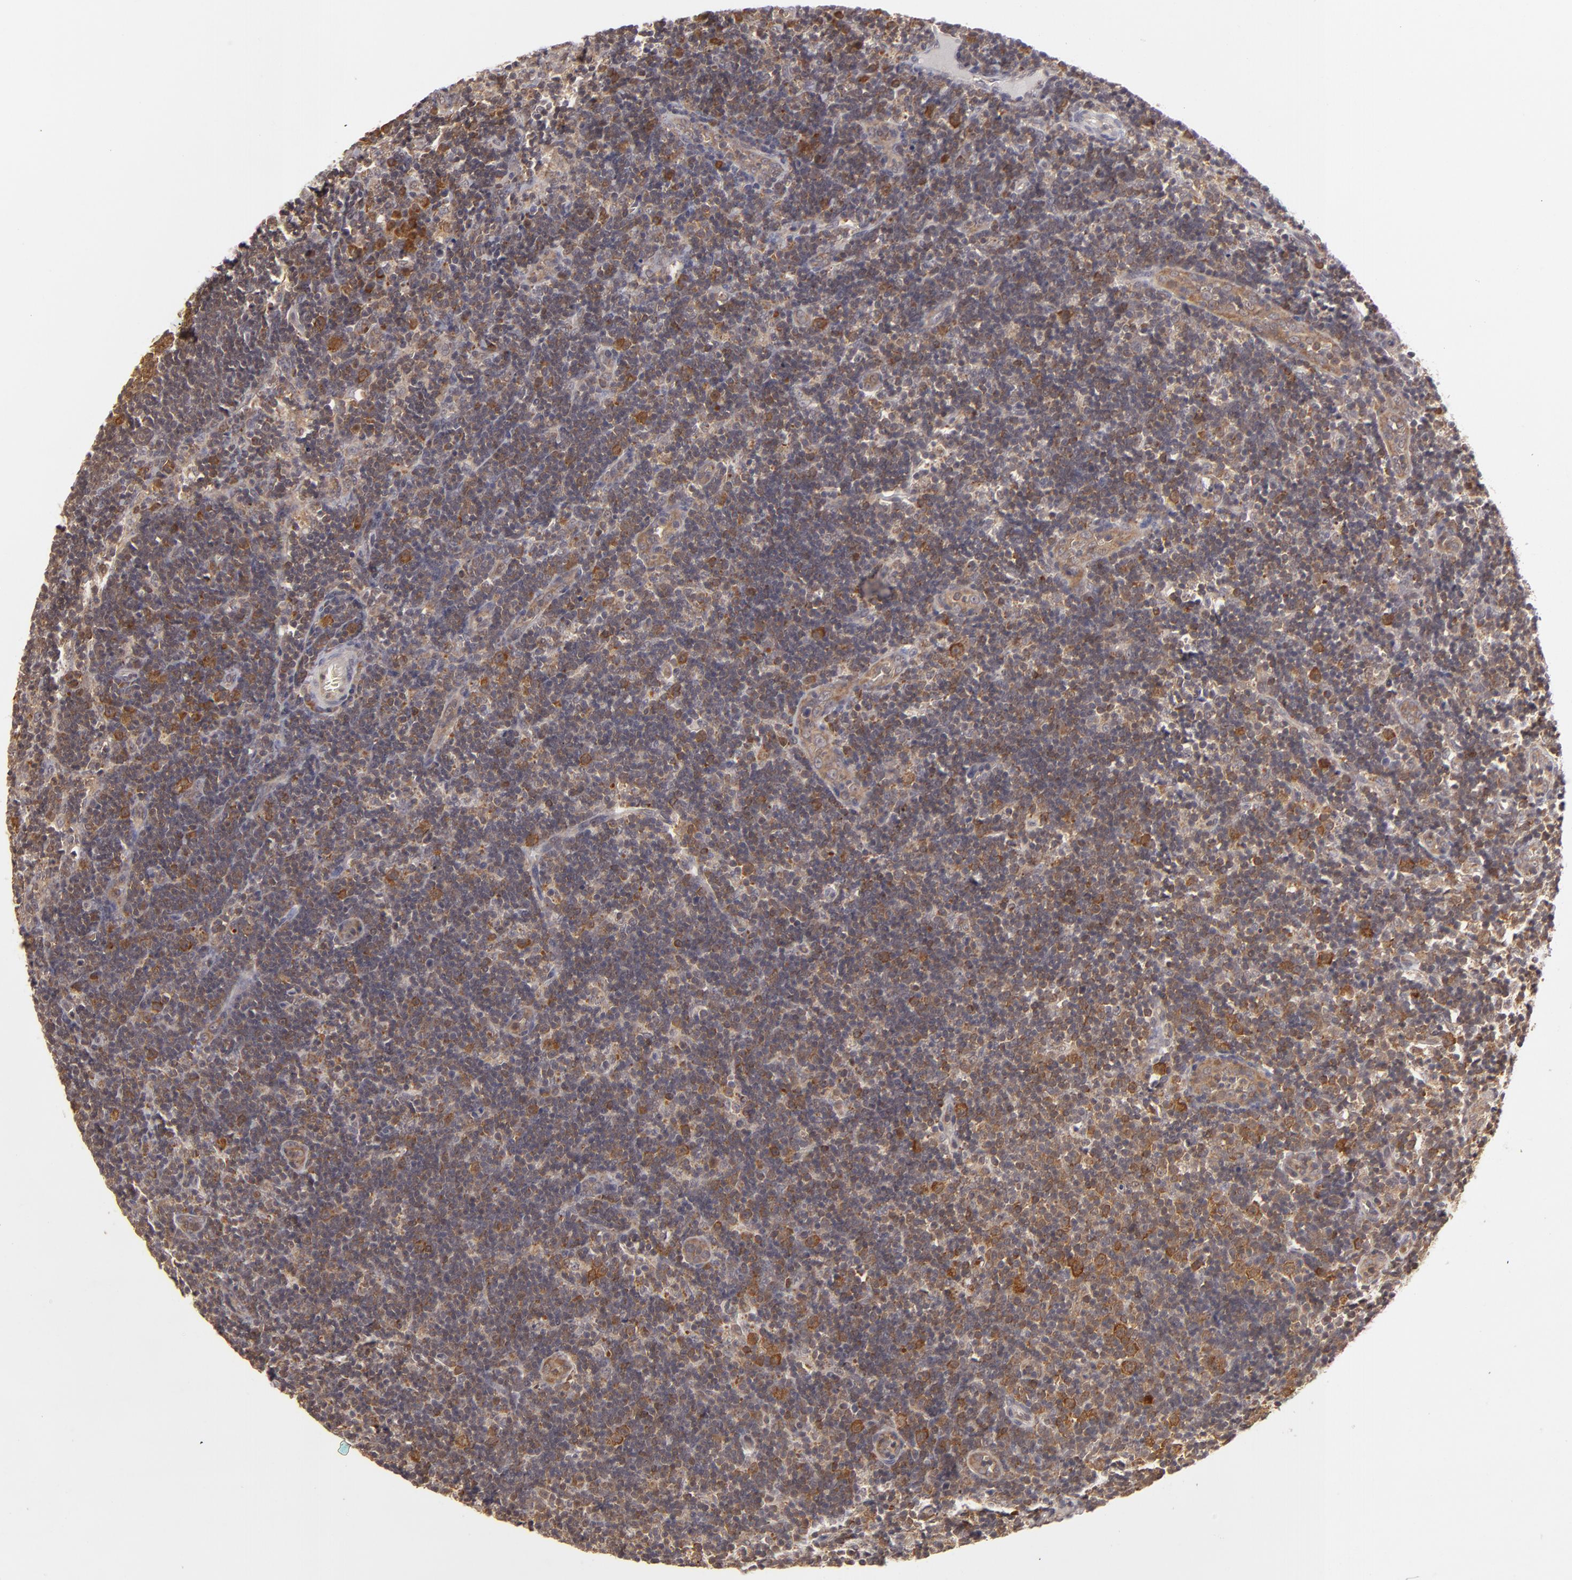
{"staining": {"intensity": "moderate", "quantity": "<25%", "location": "cytoplasmic/membranous"}, "tissue": "lymph node", "cell_type": "Non-germinal center cells", "image_type": "normal", "snomed": [{"axis": "morphology", "description": "Normal tissue, NOS"}, {"axis": "morphology", "description": "Inflammation, NOS"}, {"axis": "topography", "description": "Lymph node"}, {"axis": "topography", "description": "Salivary gland"}], "caption": "Lymph node stained with IHC shows moderate cytoplasmic/membranous expression in approximately <25% of non-germinal center cells.", "gene": "MAPK3", "patient": {"sex": "male", "age": 3}}